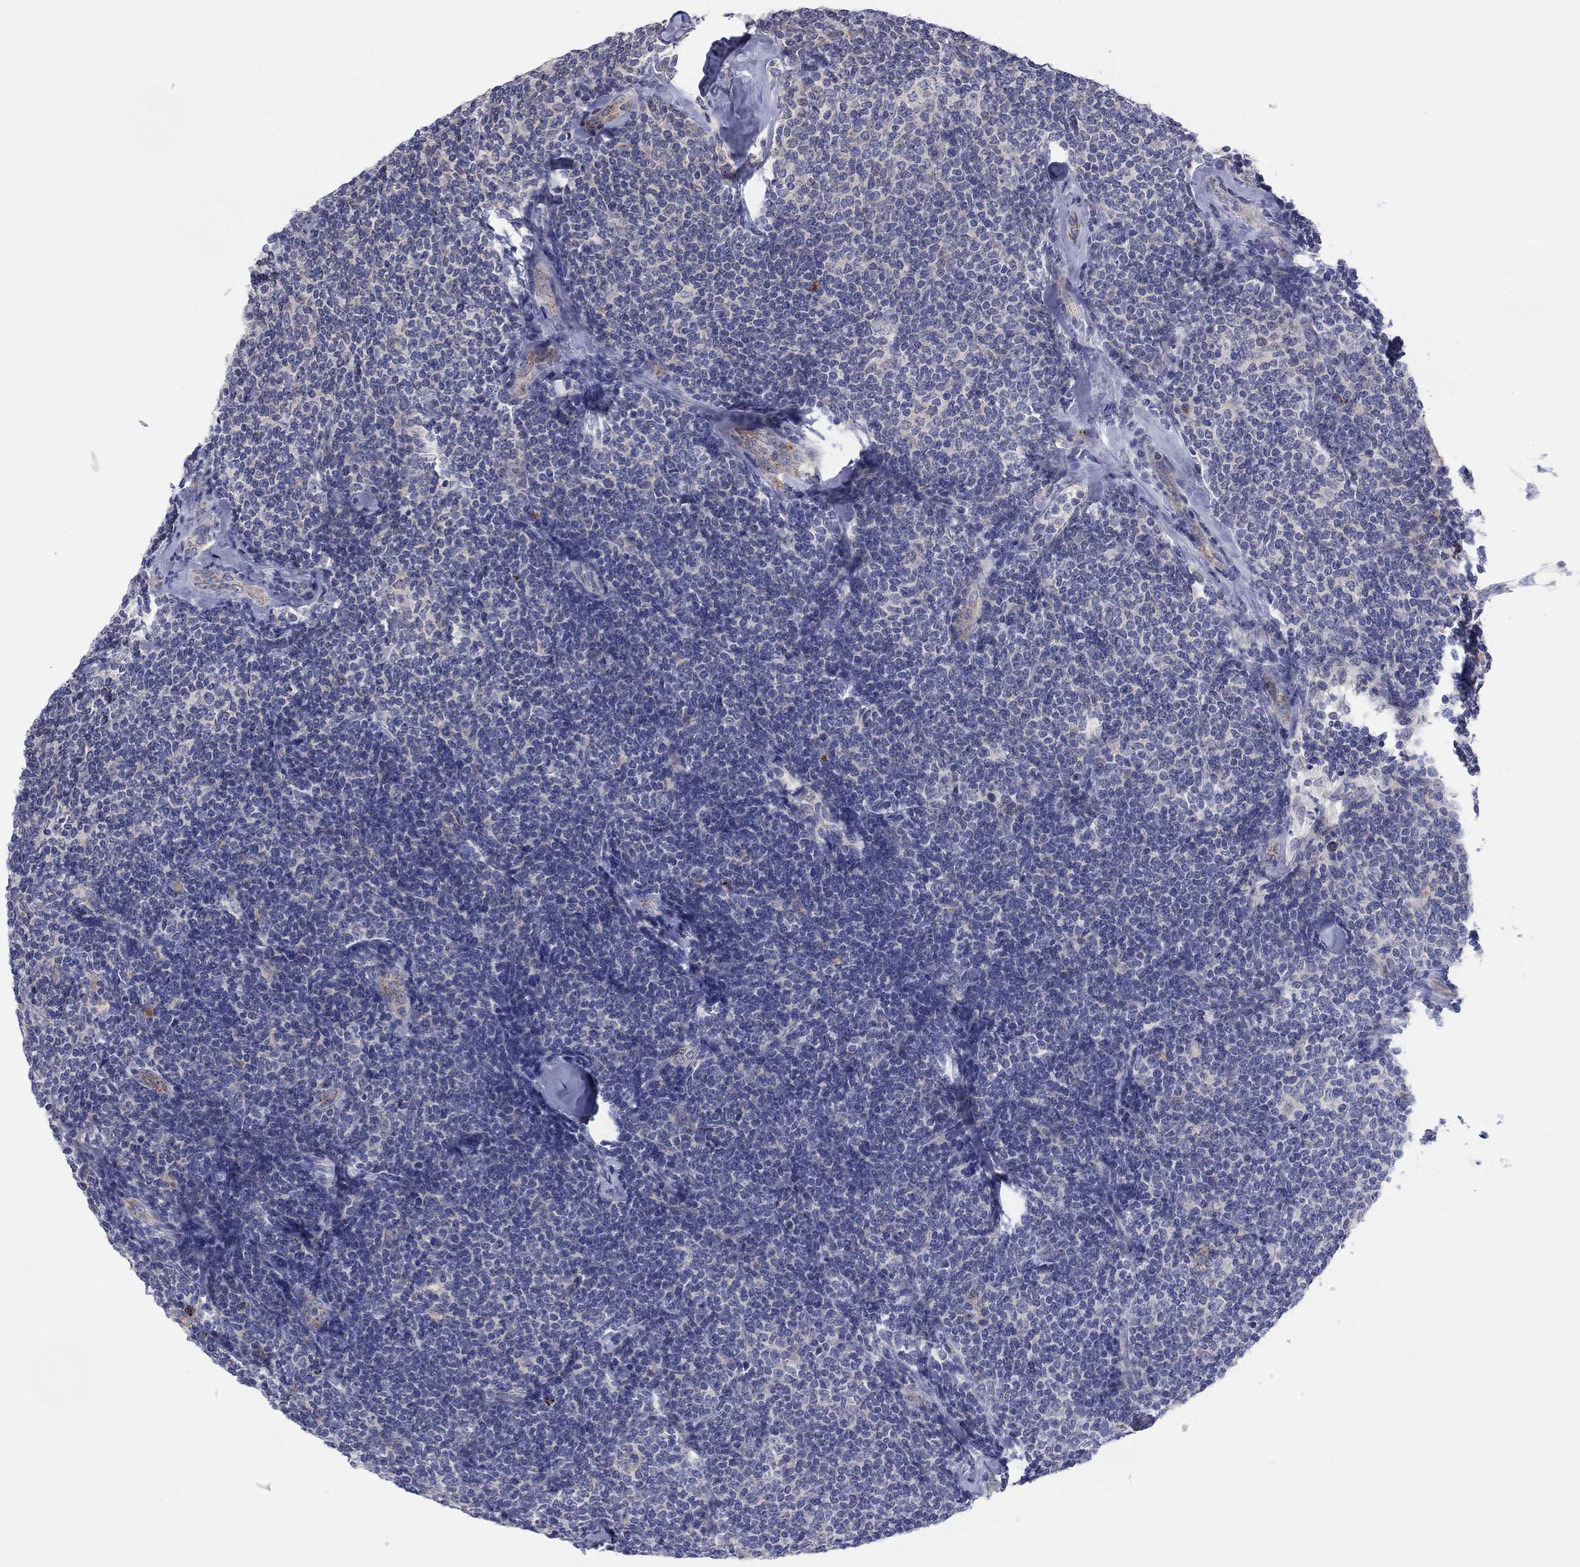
{"staining": {"intensity": "negative", "quantity": "none", "location": "none"}, "tissue": "lymphoma", "cell_type": "Tumor cells", "image_type": "cancer", "snomed": [{"axis": "morphology", "description": "Malignant lymphoma, non-Hodgkin's type, Low grade"}, {"axis": "topography", "description": "Lymph node"}], "caption": "Malignant lymphoma, non-Hodgkin's type (low-grade) was stained to show a protein in brown. There is no significant positivity in tumor cells.", "gene": "BCO2", "patient": {"sex": "female", "age": 56}}